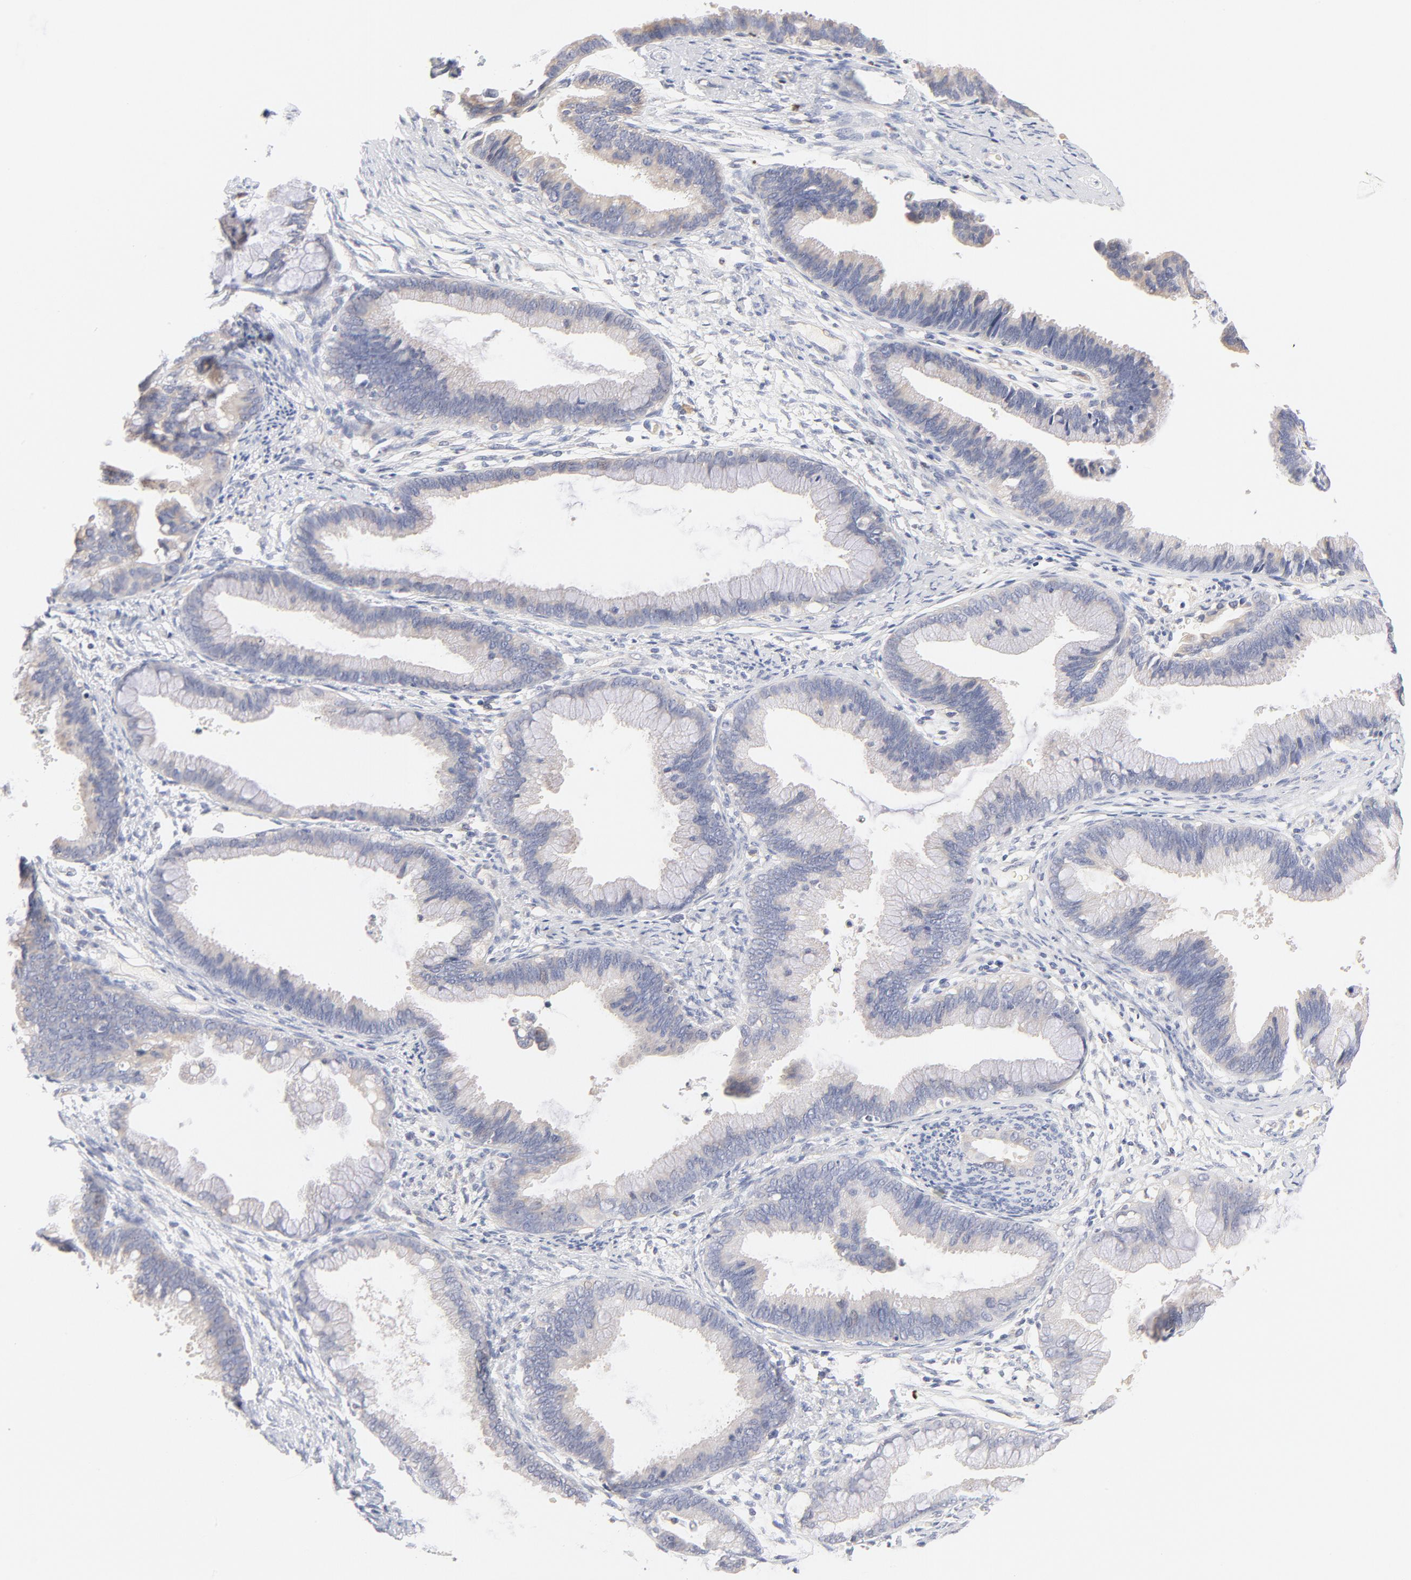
{"staining": {"intensity": "negative", "quantity": "none", "location": "none"}, "tissue": "cervical cancer", "cell_type": "Tumor cells", "image_type": "cancer", "snomed": [{"axis": "morphology", "description": "Adenocarcinoma, NOS"}, {"axis": "topography", "description": "Cervix"}], "caption": "Protein analysis of cervical cancer (adenocarcinoma) reveals no significant positivity in tumor cells. Brightfield microscopy of immunohistochemistry stained with DAB (3,3'-diaminobenzidine) (brown) and hematoxylin (blue), captured at high magnification.", "gene": "MTERF2", "patient": {"sex": "female", "age": 47}}